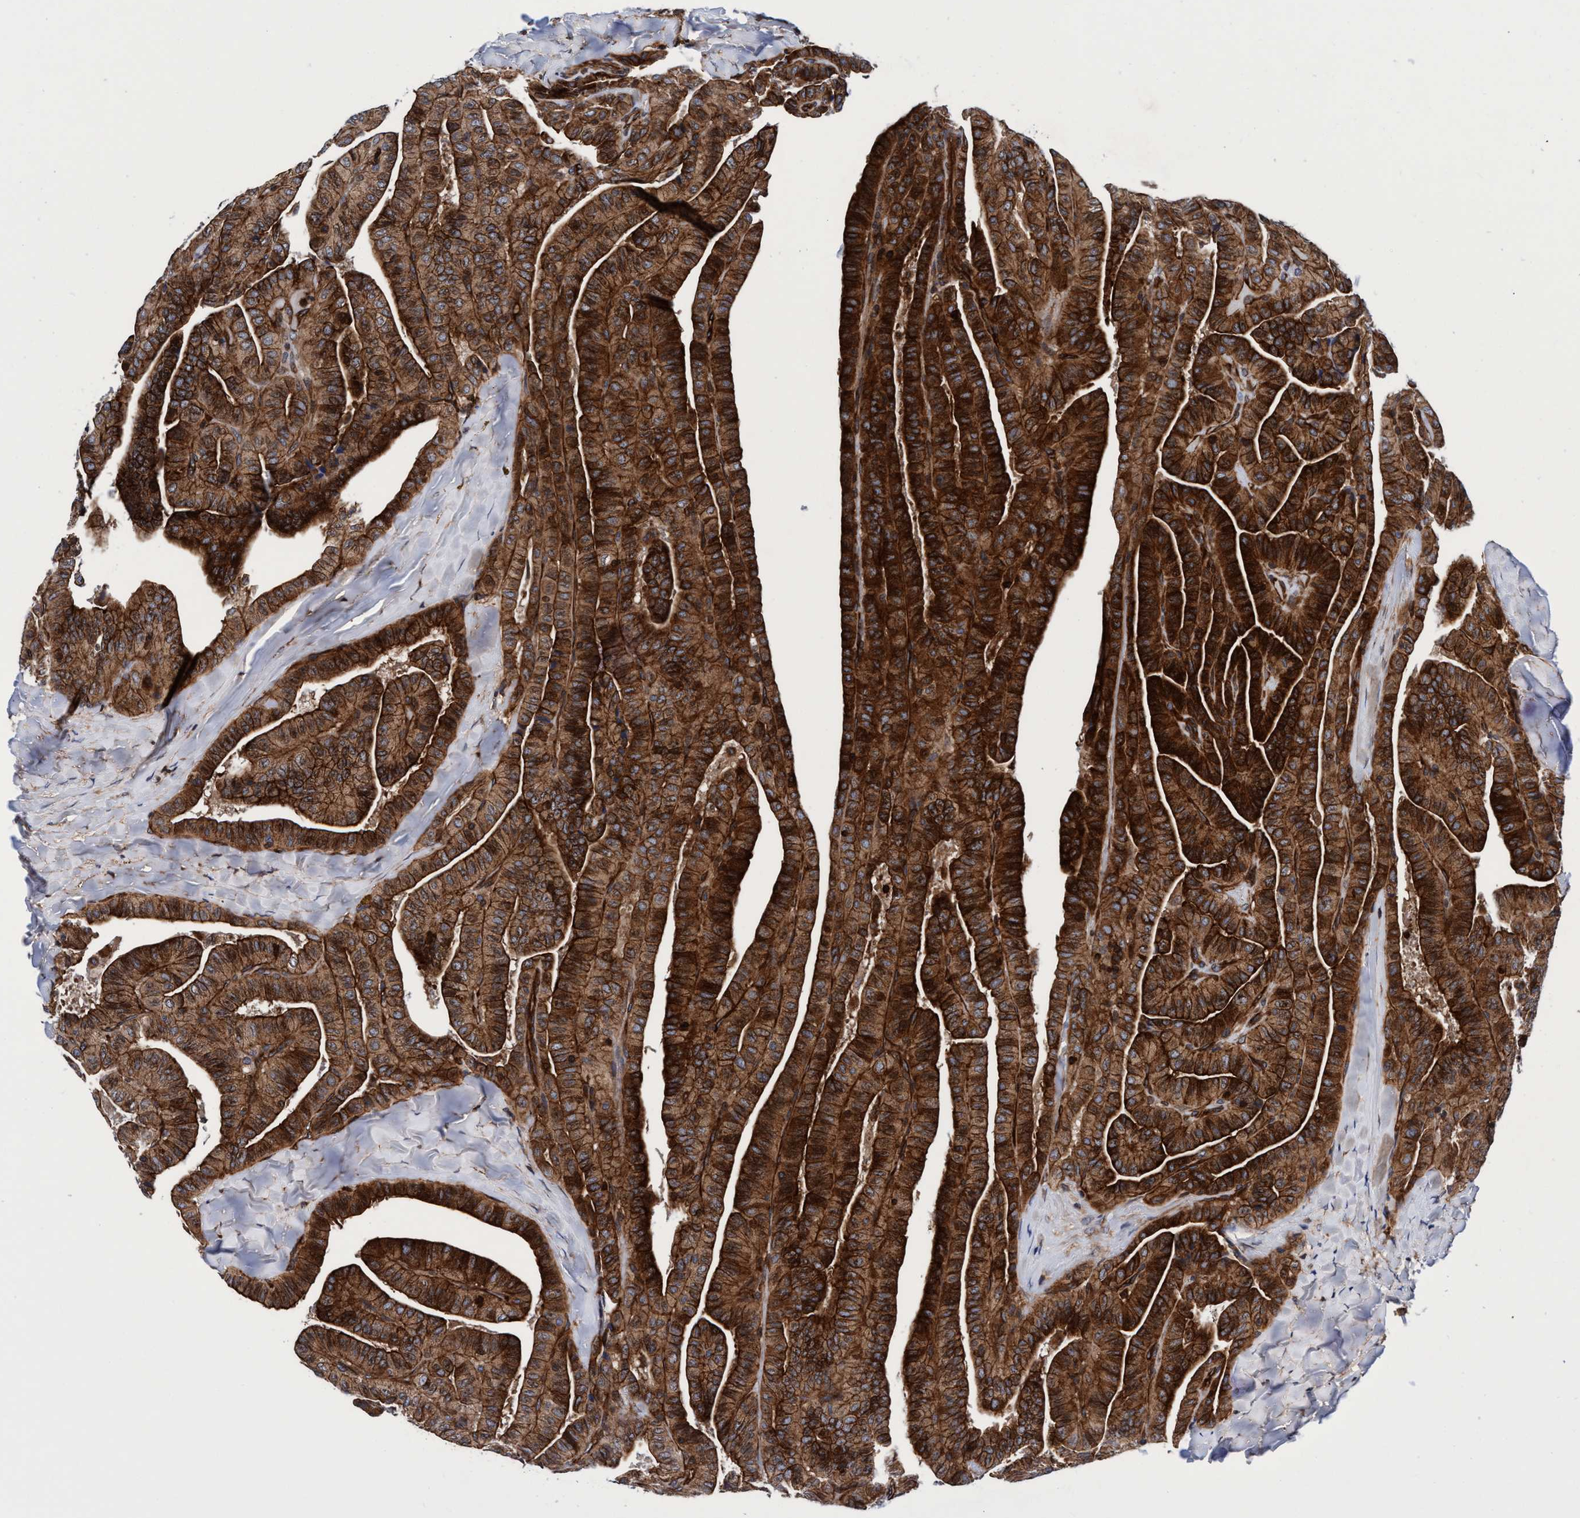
{"staining": {"intensity": "strong", "quantity": ">75%", "location": "cytoplasmic/membranous"}, "tissue": "thyroid cancer", "cell_type": "Tumor cells", "image_type": "cancer", "snomed": [{"axis": "morphology", "description": "Papillary adenocarcinoma, NOS"}, {"axis": "topography", "description": "Thyroid gland"}], "caption": "Human thyroid papillary adenocarcinoma stained with a protein marker shows strong staining in tumor cells.", "gene": "MCM3AP", "patient": {"sex": "male", "age": 77}}